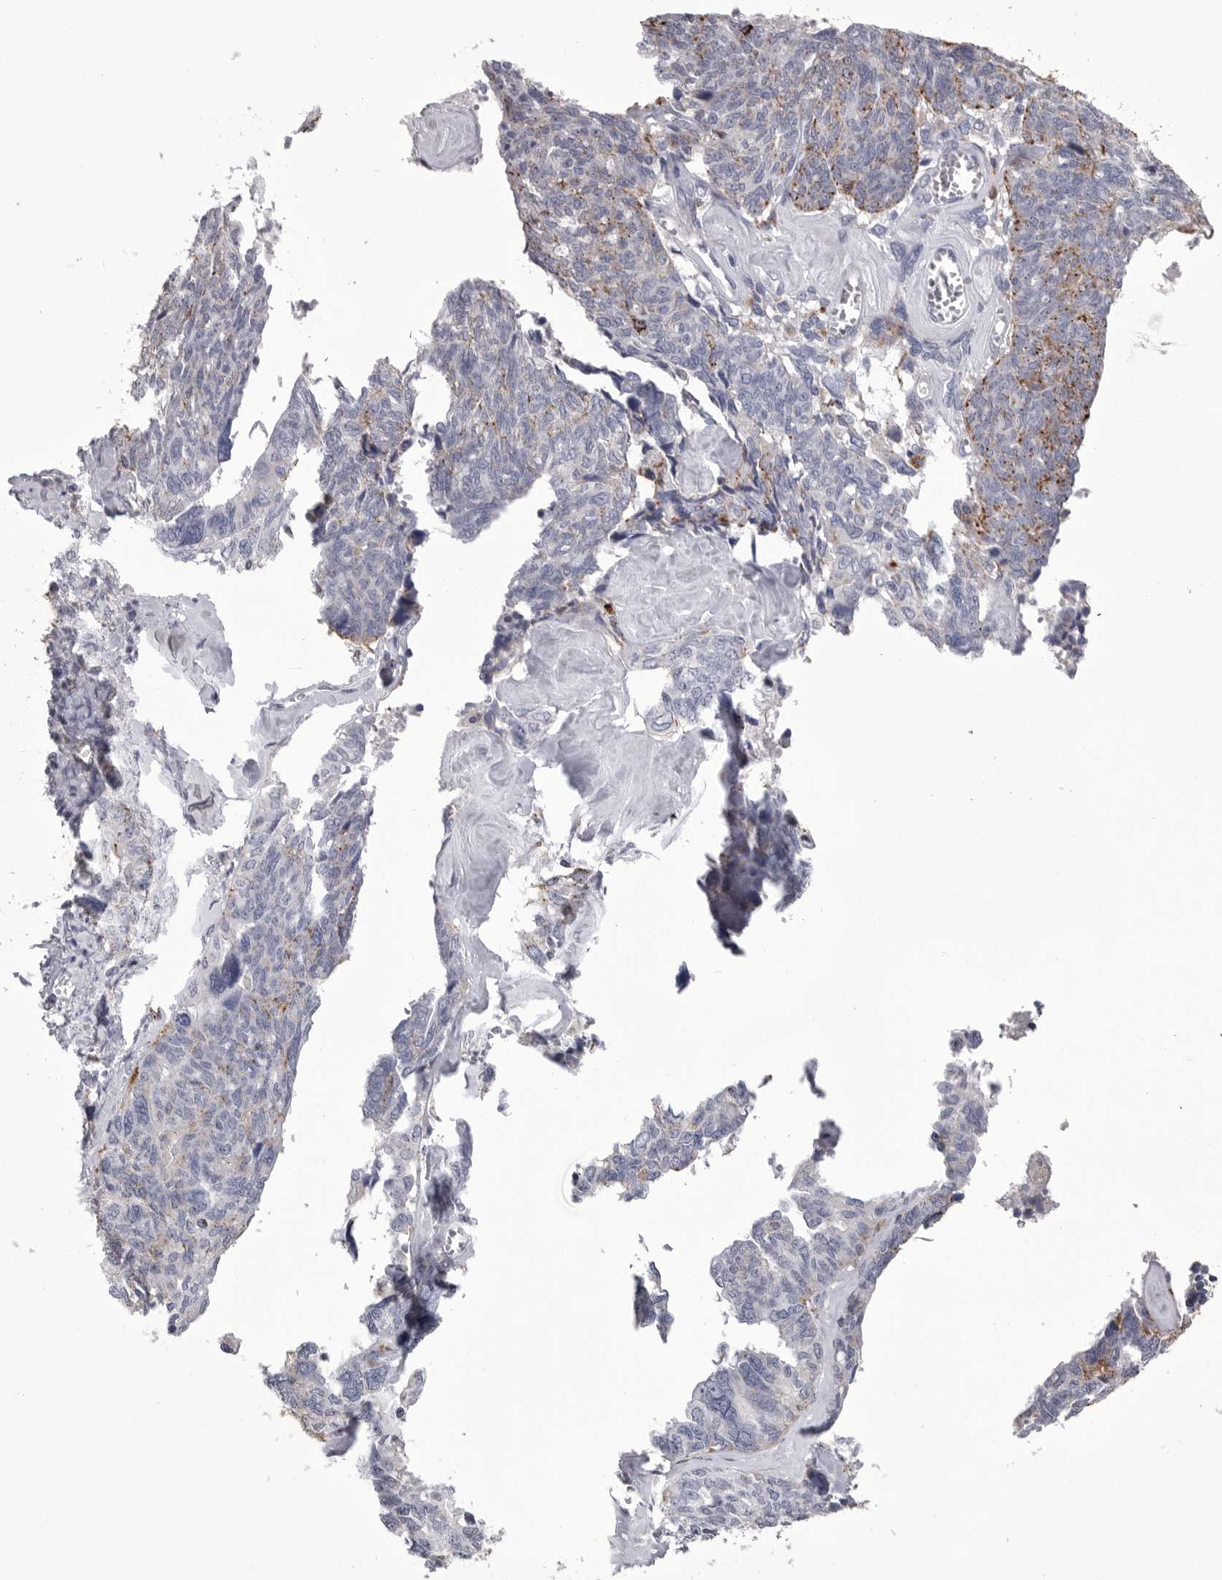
{"staining": {"intensity": "weak", "quantity": "<25%", "location": "cytoplasmic/membranous"}, "tissue": "ovarian cancer", "cell_type": "Tumor cells", "image_type": "cancer", "snomed": [{"axis": "morphology", "description": "Cystadenocarcinoma, serous, NOS"}, {"axis": "topography", "description": "Ovary"}], "caption": "DAB immunohistochemical staining of ovarian cancer (serous cystadenocarcinoma) exhibits no significant staining in tumor cells.", "gene": "PSPN", "patient": {"sex": "female", "age": 79}}